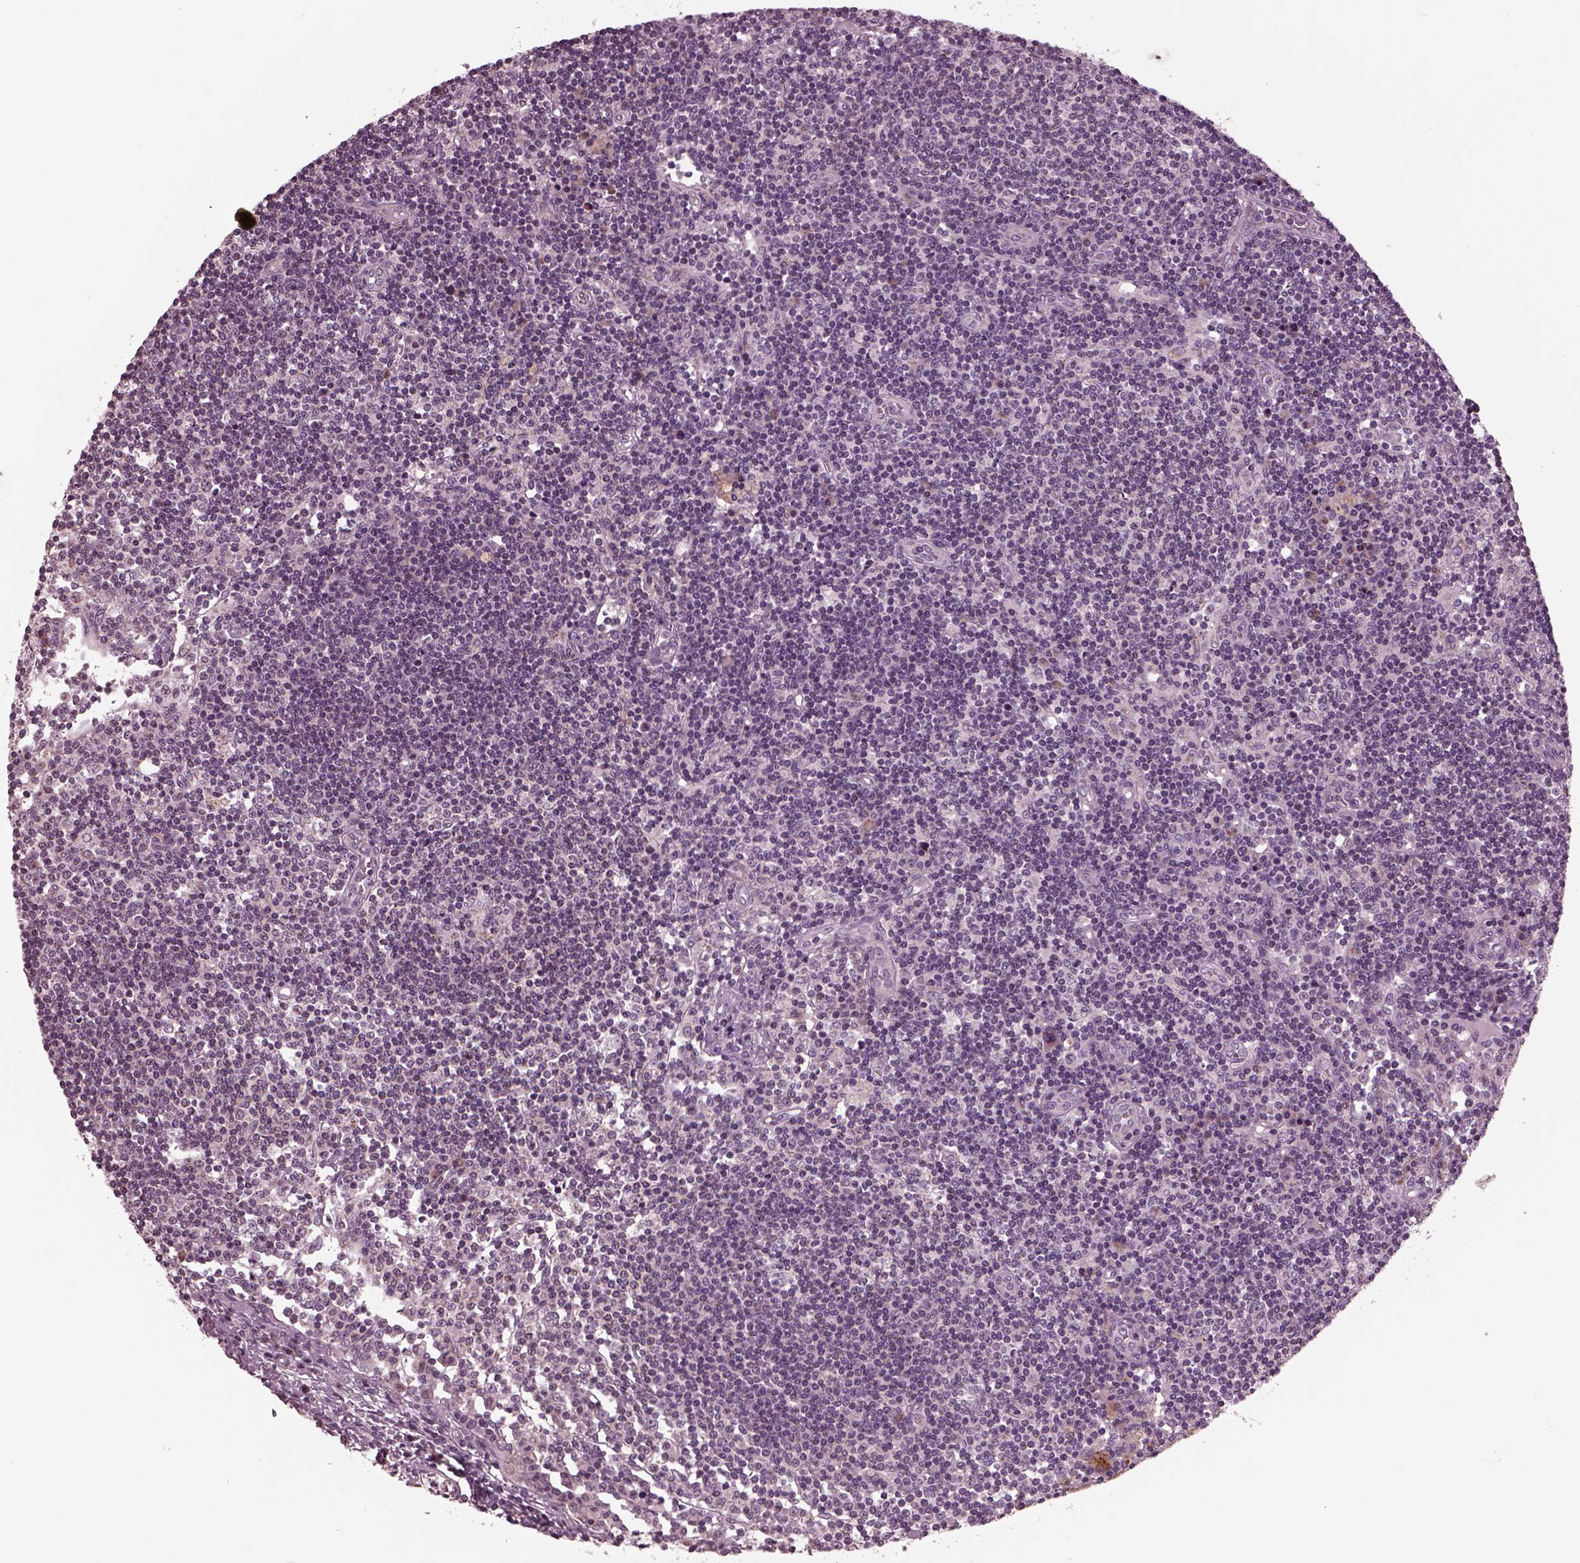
{"staining": {"intensity": "weak", "quantity": "<25%", "location": "cytoplasmic/membranous"}, "tissue": "lymph node", "cell_type": "Non-germinal center cells", "image_type": "normal", "snomed": [{"axis": "morphology", "description": "Normal tissue, NOS"}, {"axis": "topography", "description": "Lymph node"}], "caption": "Non-germinal center cells show no significant expression in normal lymph node.", "gene": "AP4M1", "patient": {"sex": "female", "age": 72}}